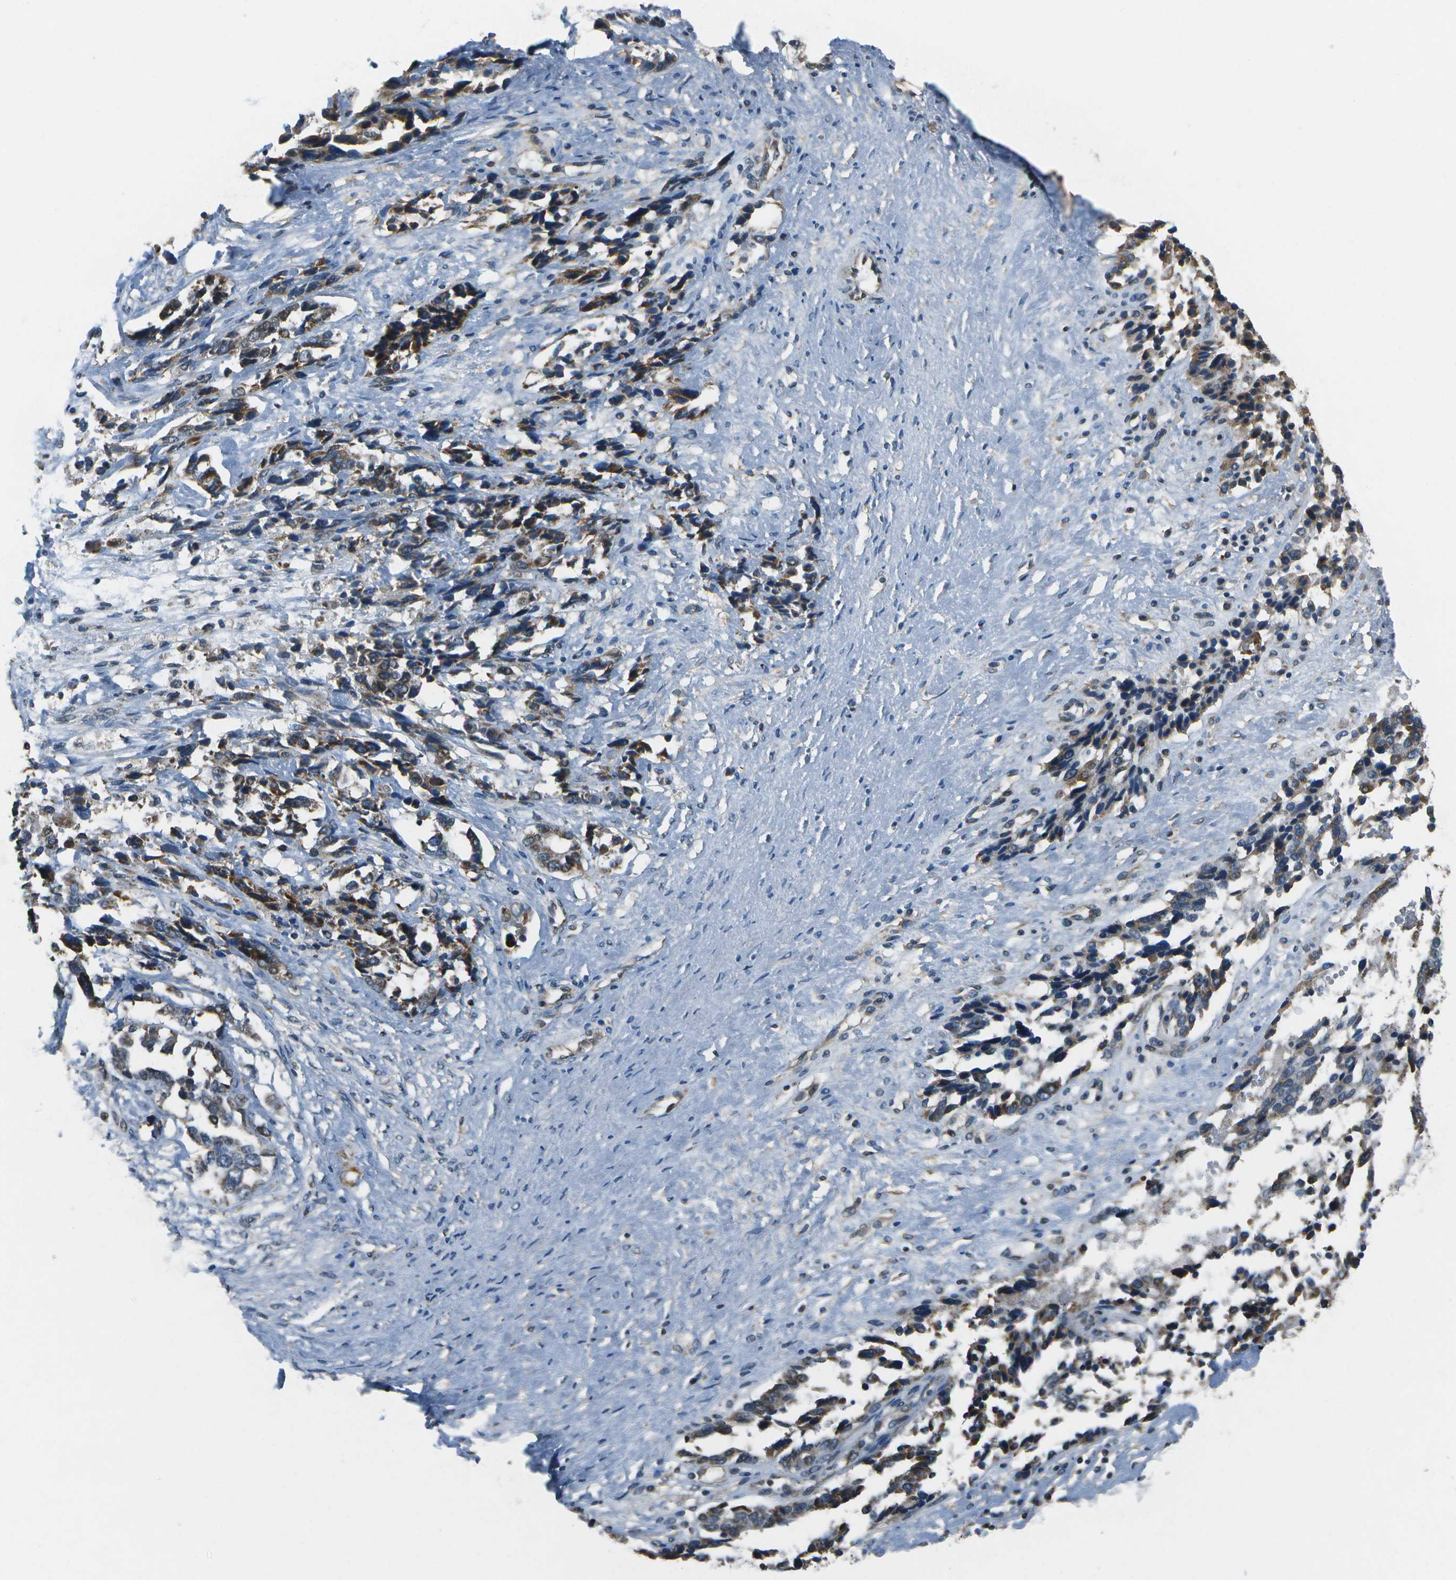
{"staining": {"intensity": "moderate", "quantity": "25%-75%", "location": "cytoplasmic/membranous"}, "tissue": "ovarian cancer", "cell_type": "Tumor cells", "image_type": "cancer", "snomed": [{"axis": "morphology", "description": "Cystadenocarcinoma, serous, NOS"}, {"axis": "topography", "description": "Ovary"}], "caption": "Immunohistochemistry (IHC) image of human ovarian cancer (serous cystadenocarcinoma) stained for a protein (brown), which demonstrates medium levels of moderate cytoplasmic/membranous positivity in approximately 25%-75% of tumor cells.", "gene": "EIF2AK1", "patient": {"sex": "female", "age": 44}}